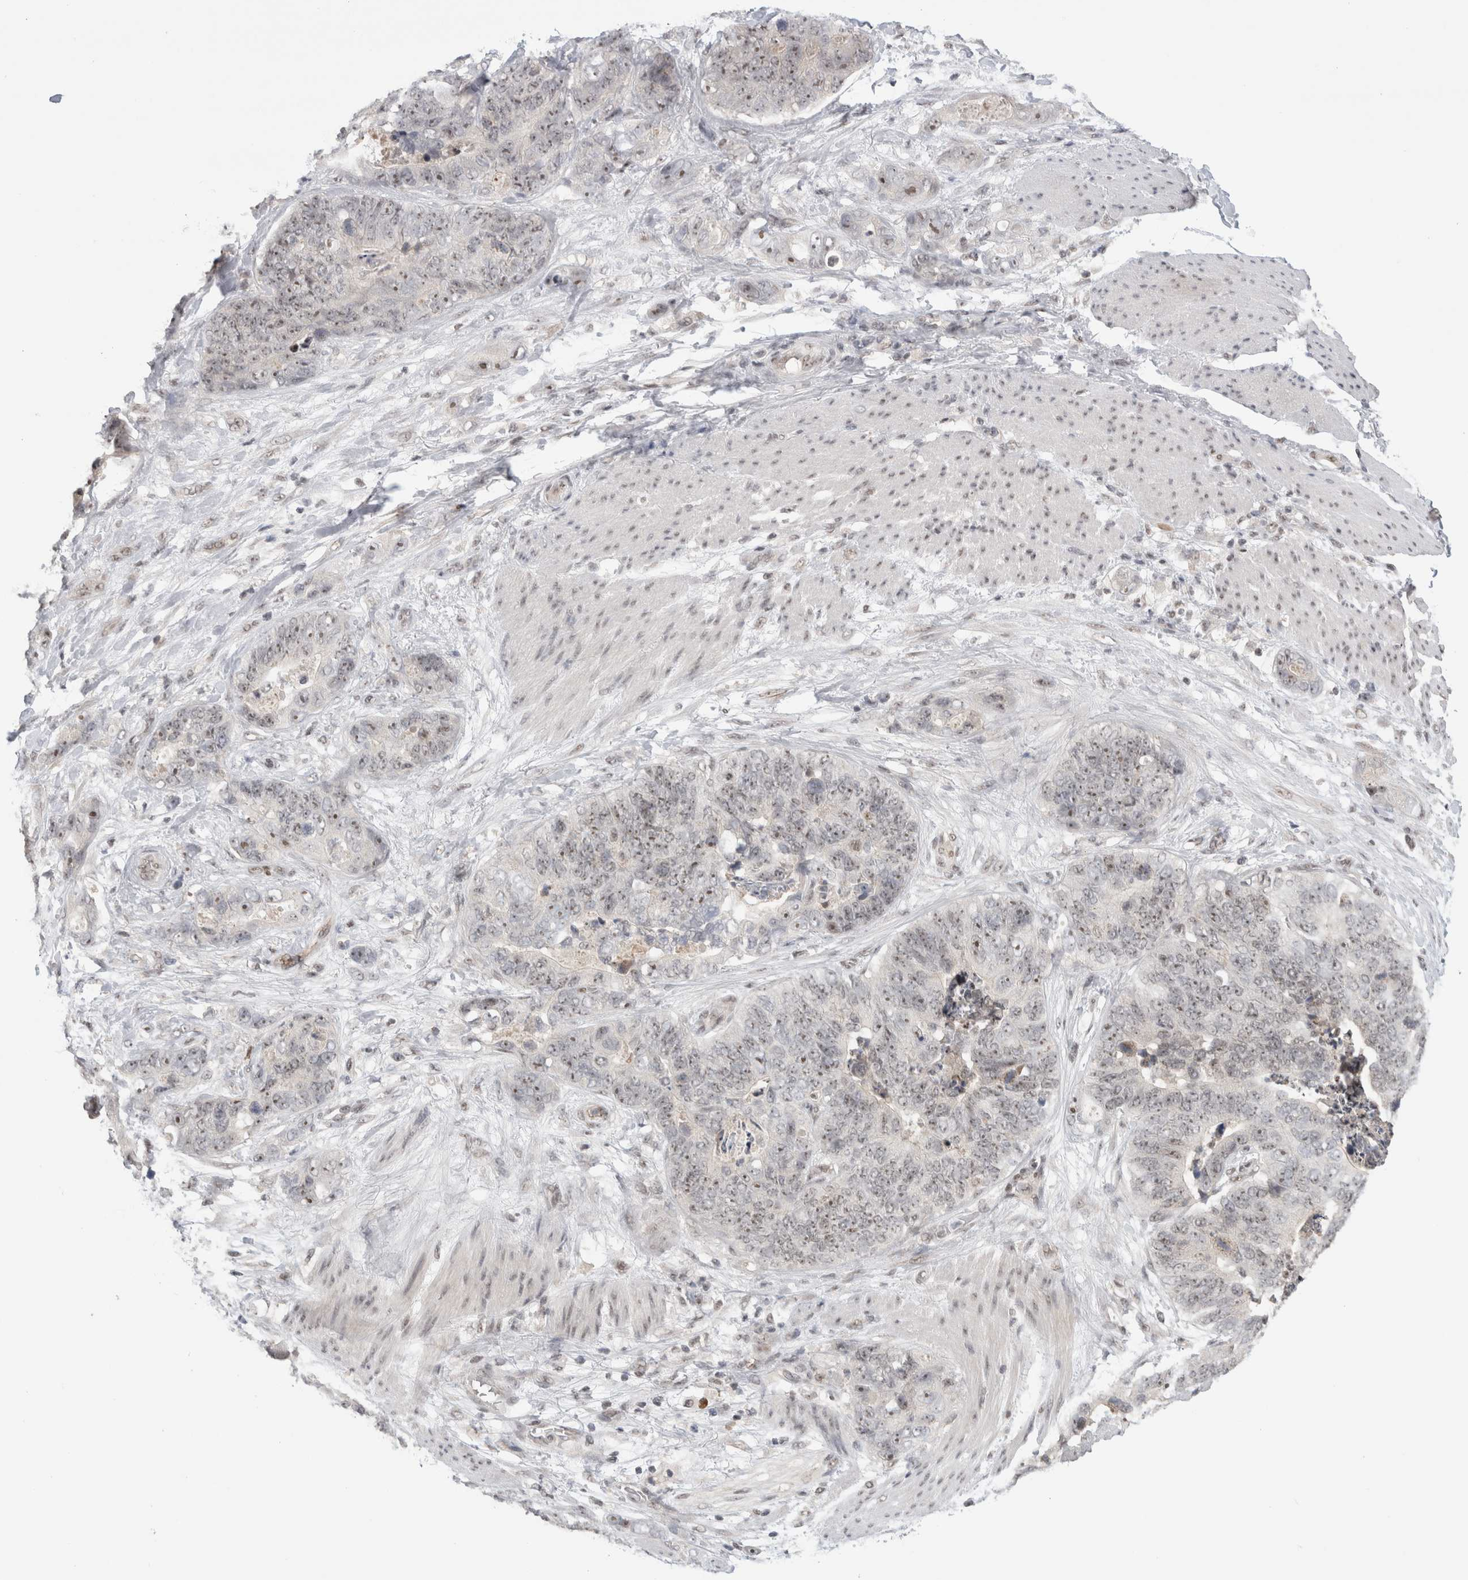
{"staining": {"intensity": "weak", "quantity": "25%-75%", "location": "nuclear"}, "tissue": "stomach cancer", "cell_type": "Tumor cells", "image_type": "cancer", "snomed": [{"axis": "morphology", "description": "Normal tissue, NOS"}, {"axis": "morphology", "description": "Adenocarcinoma, NOS"}, {"axis": "topography", "description": "Stomach"}], "caption": "Human stomach adenocarcinoma stained with a protein marker shows weak staining in tumor cells.", "gene": "ZNF24", "patient": {"sex": "female", "age": 89}}